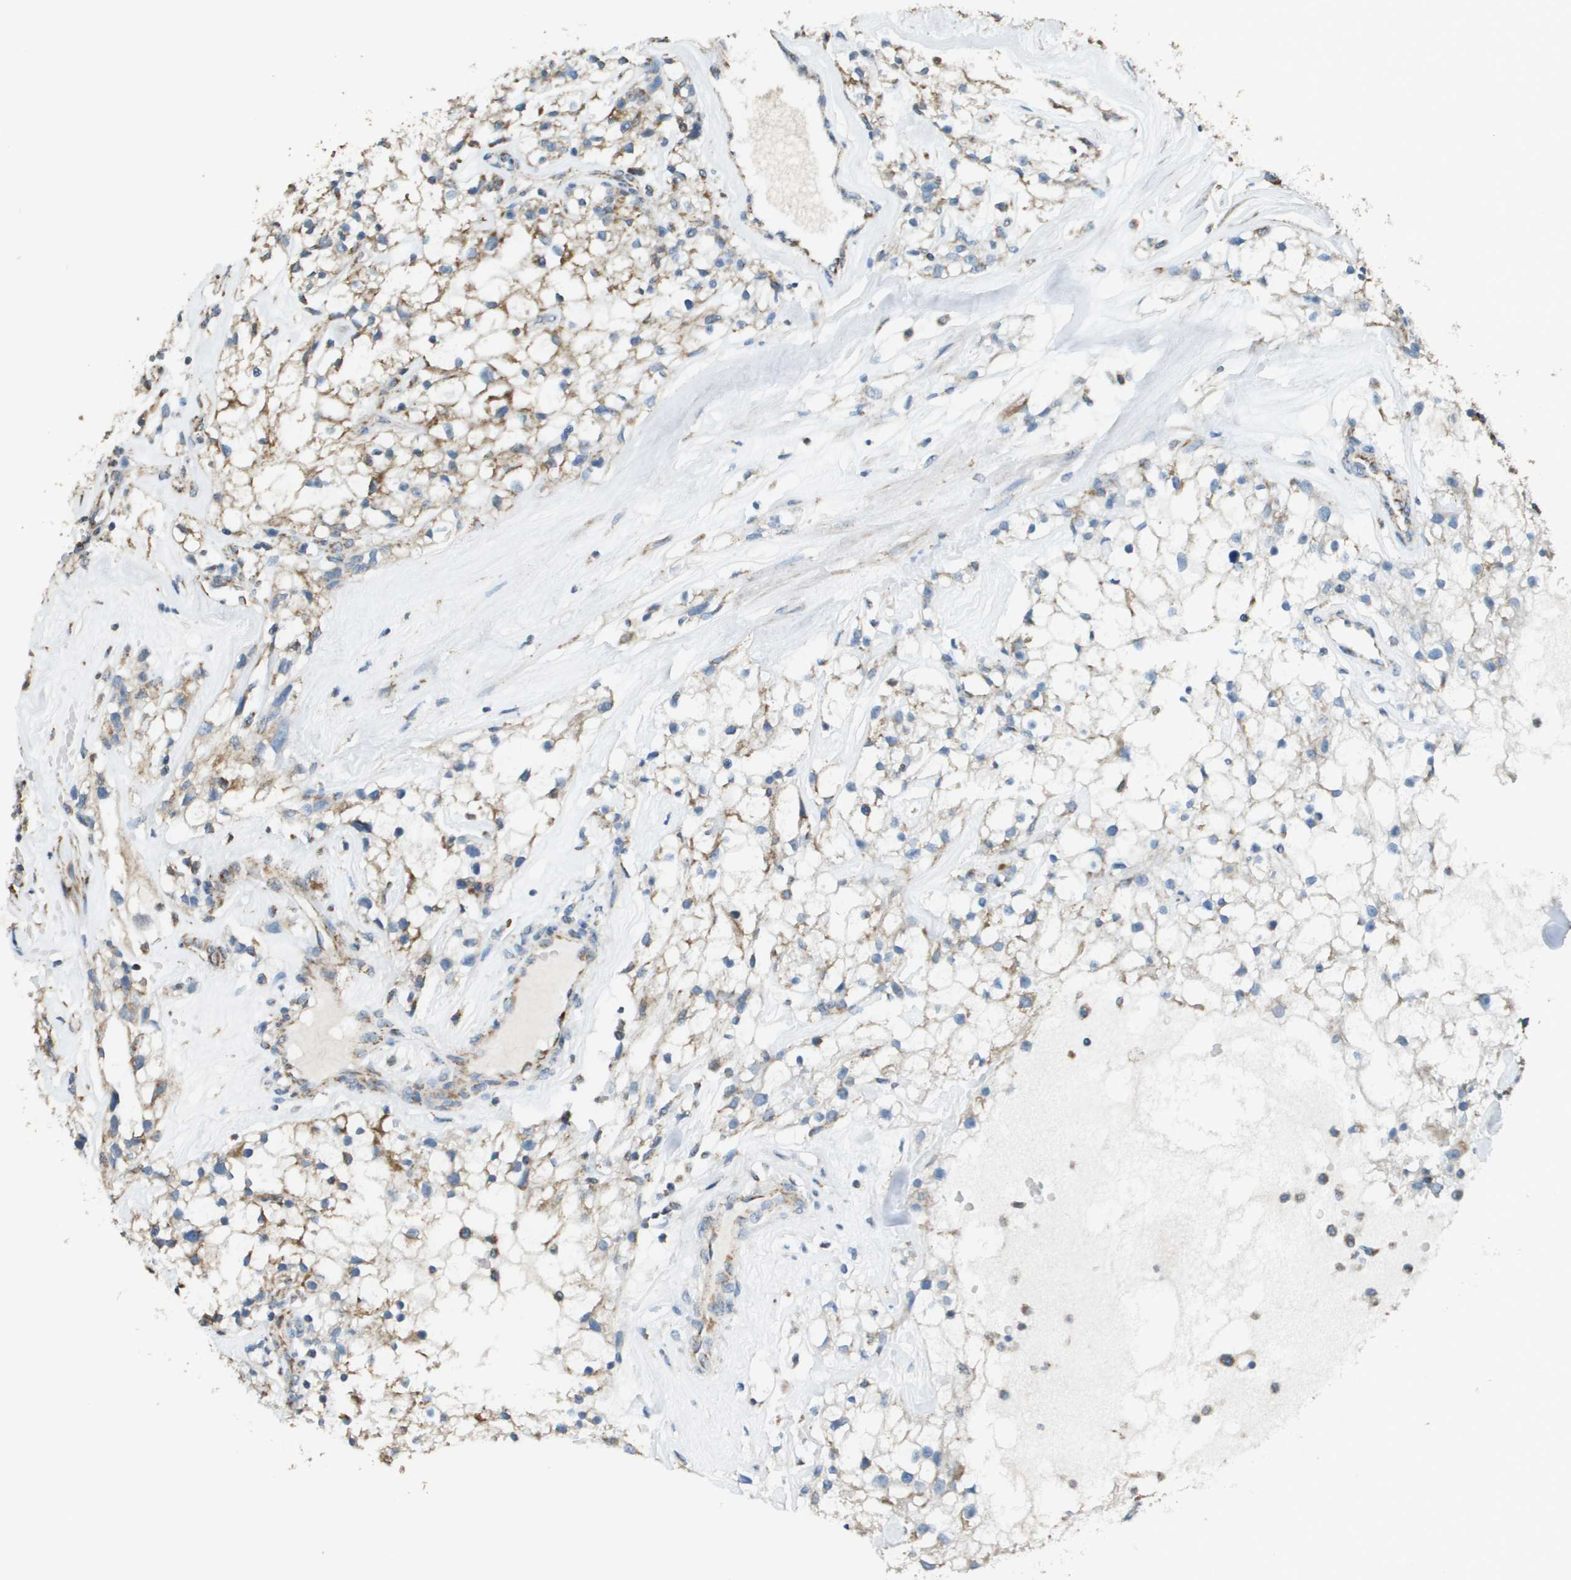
{"staining": {"intensity": "moderate", "quantity": ">75%", "location": "cytoplasmic/membranous"}, "tissue": "renal cancer", "cell_type": "Tumor cells", "image_type": "cancer", "snomed": [{"axis": "morphology", "description": "Adenocarcinoma, NOS"}, {"axis": "topography", "description": "Kidney"}], "caption": "Moderate cytoplasmic/membranous positivity for a protein is seen in approximately >75% of tumor cells of renal cancer (adenocarcinoma) using immunohistochemistry (IHC).", "gene": "FH", "patient": {"sex": "female", "age": 60}}